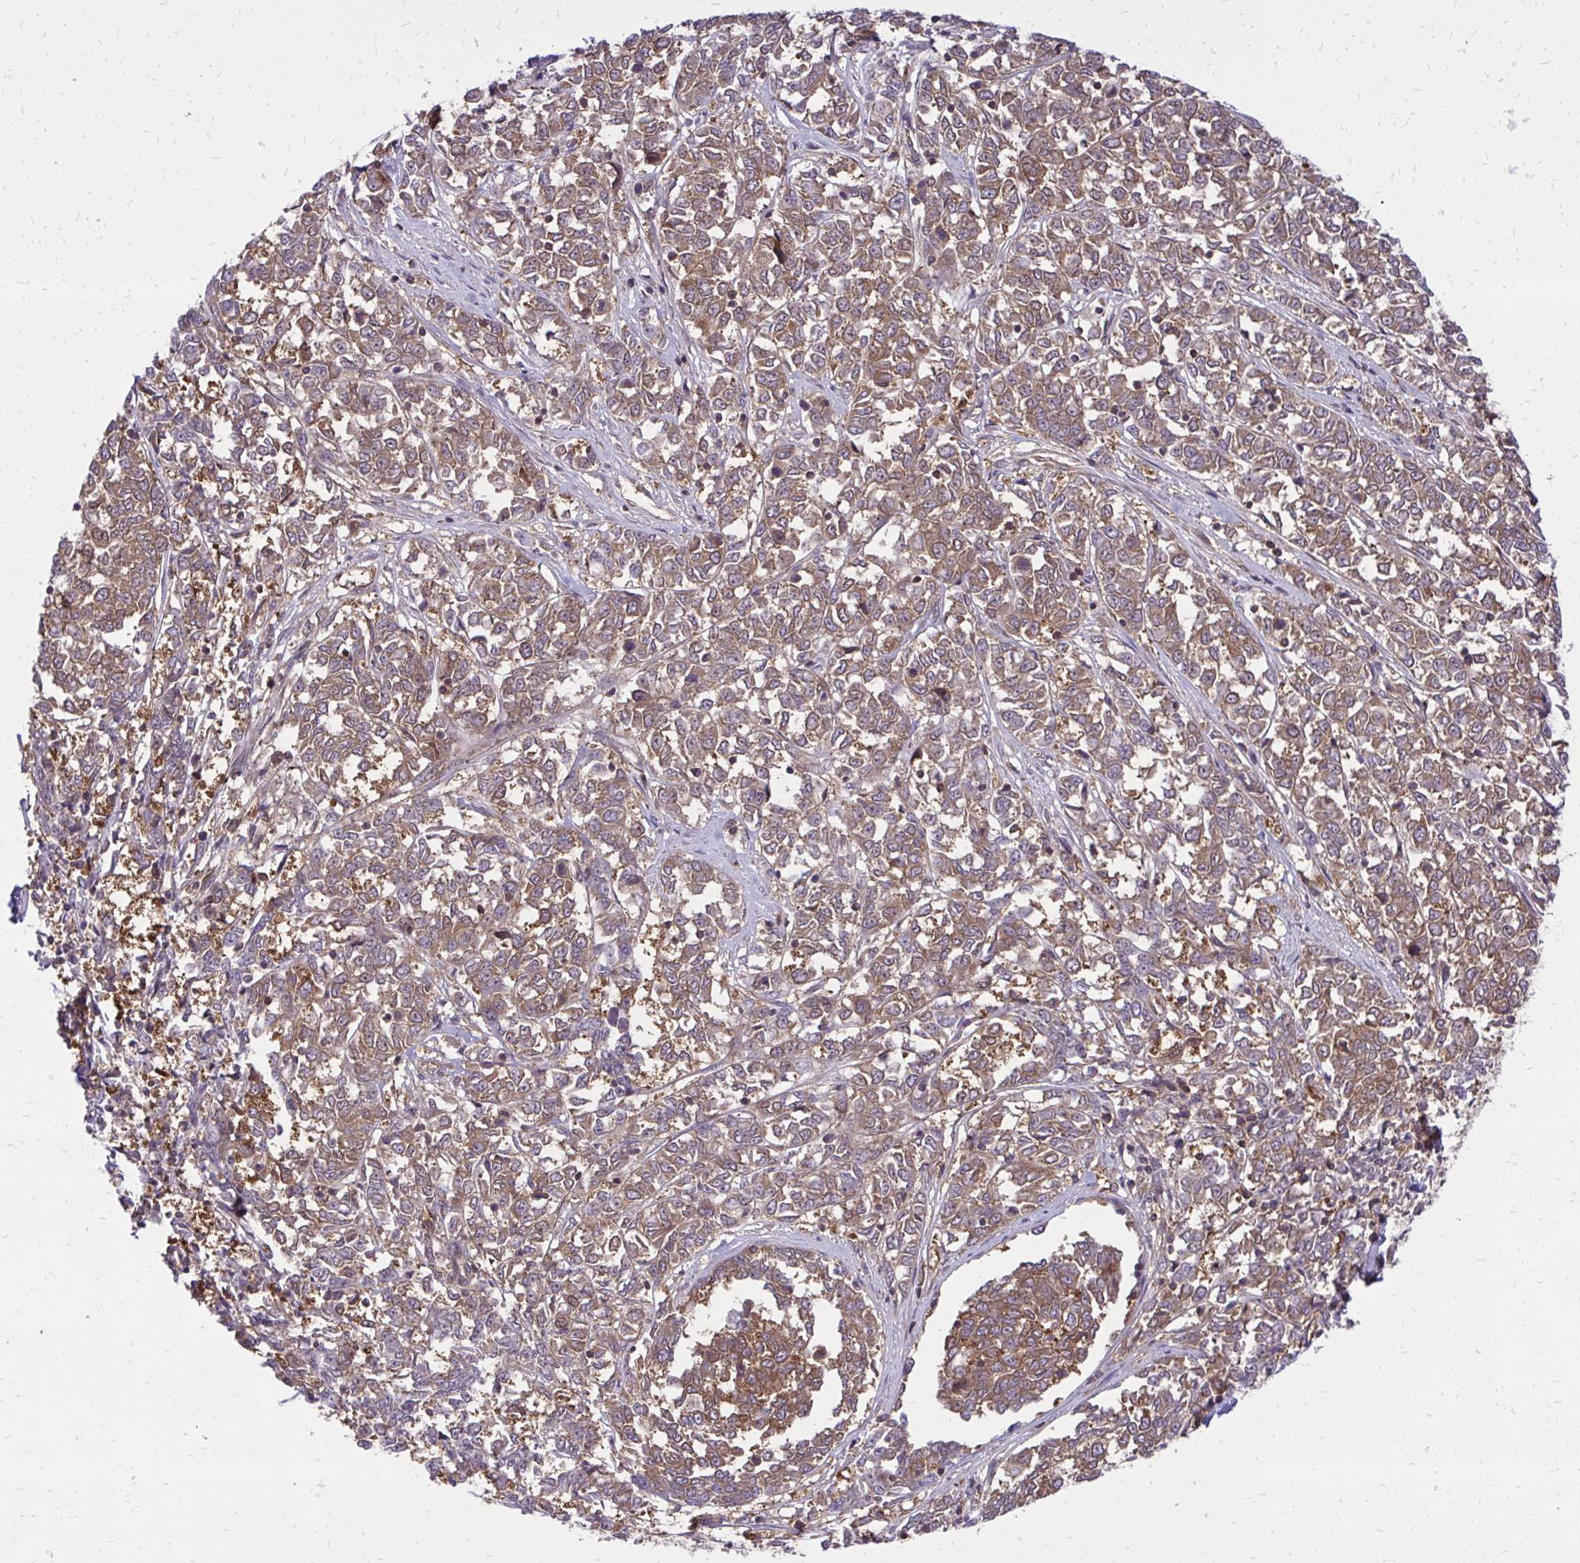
{"staining": {"intensity": "moderate", "quantity": ">75%", "location": "cytoplasmic/membranous,nuclear"}, "tissue": "melanoma", "cell_type": "Tumor cells", "image_type": "cancer", "snomed": [{"axis": "morphology", "description": "Malignant melanoma, NOS"}, {"axis": "topography", "description": "Skin"}], "caption": "Immunohistochemical staining of malignant melanoma displays moderate cytoplasmic/membranous and nuclear protein positivity in approximately >75% of tumor cells. (brown staining indicates protein expression, while blue staining denotes nuclei).", "gene": "PPP5C", "patient": {"sex": "female", "age": 72}}